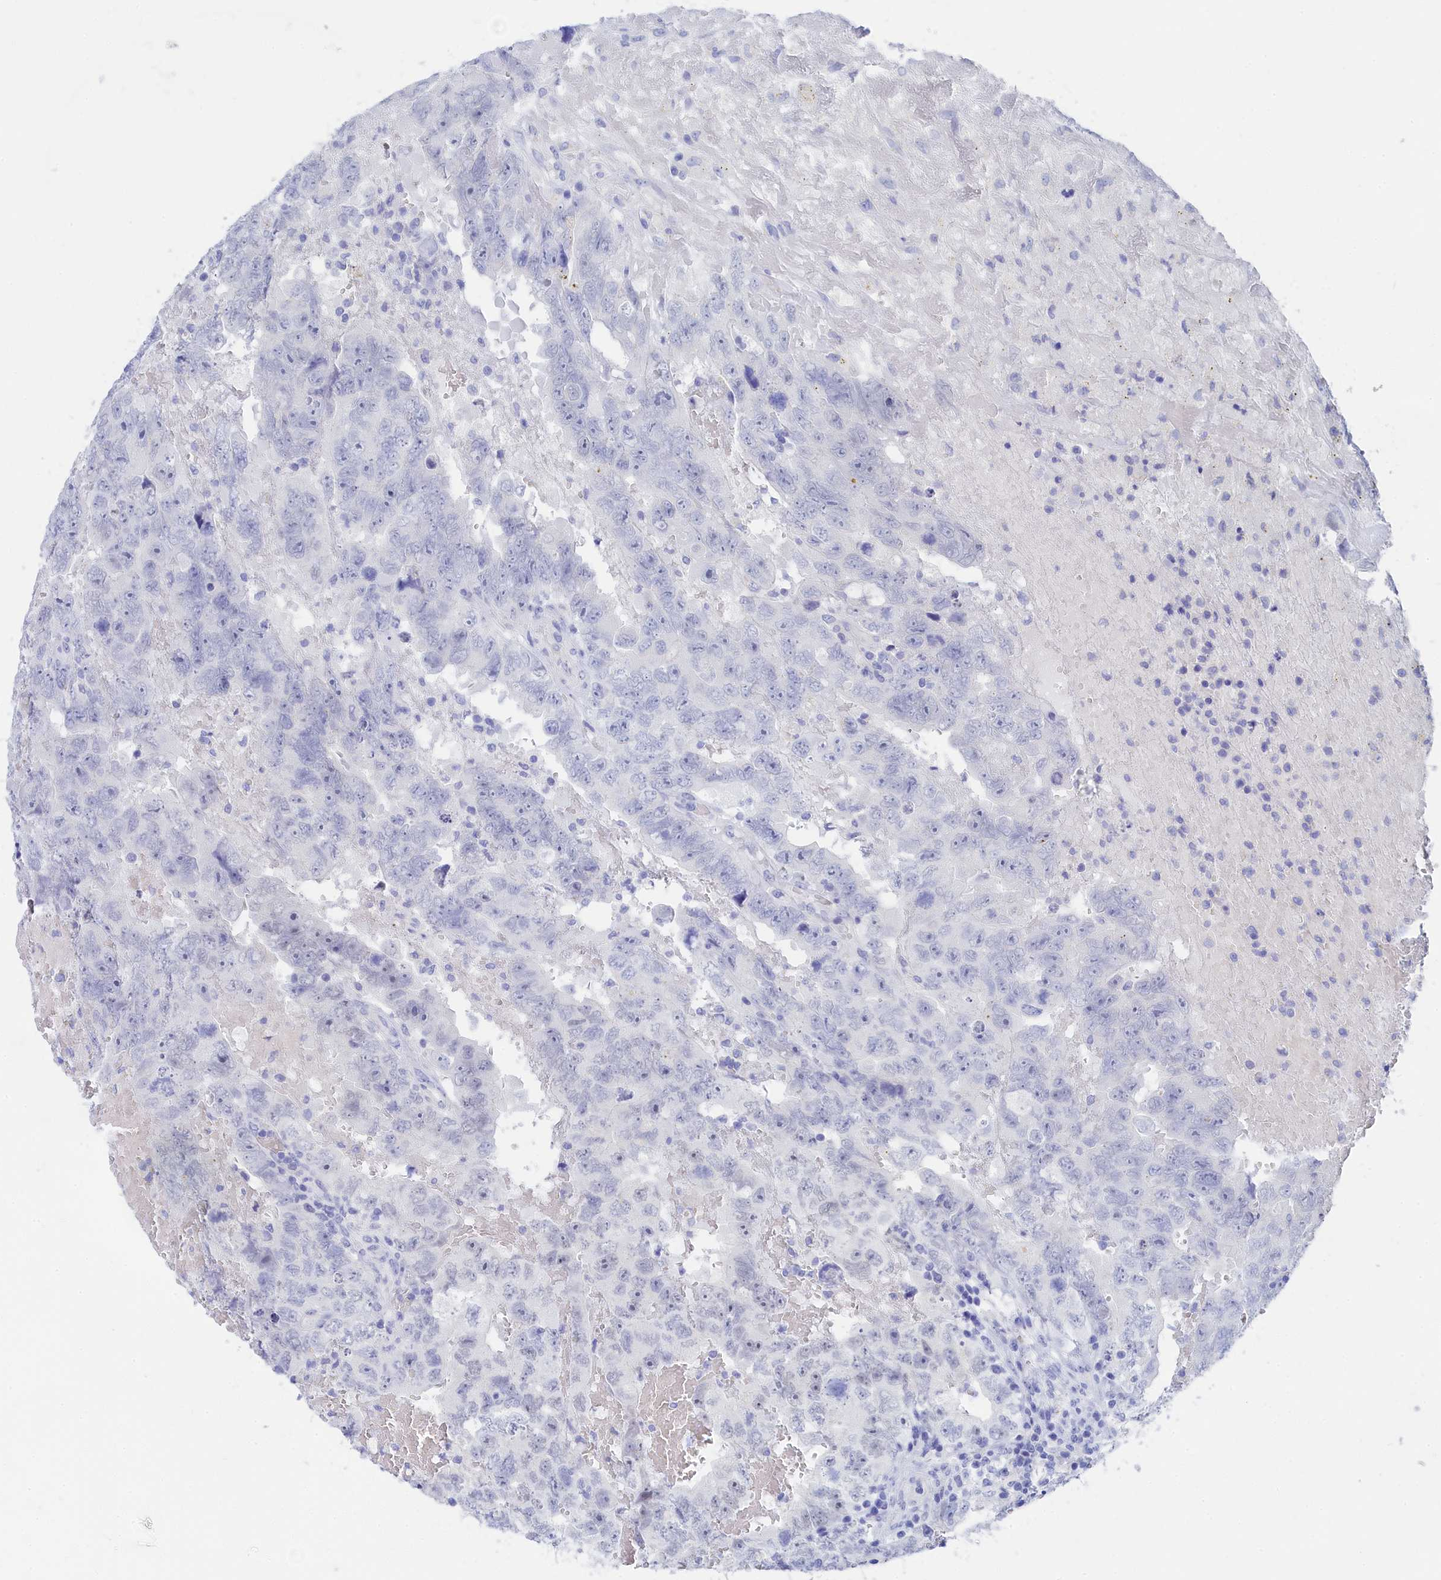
{"staining": {"intensity": "negative", "quantity": "none", "location": "none"}, "tissue": "testis cancer", "cell_type": "Tumor cells", "image_type": "cancer", "snomed": [{"axis": "morphology", "description": "Carcinoma, Embryonal, NOS"}, {"axis": "topography", "description": "Testis"}], "caption": "Tumor cells are negative for brown protein staining in embryonal carcinoma (testis).", "gene": "TRIM10", "patient": {"sex": "male", "age": 45}}